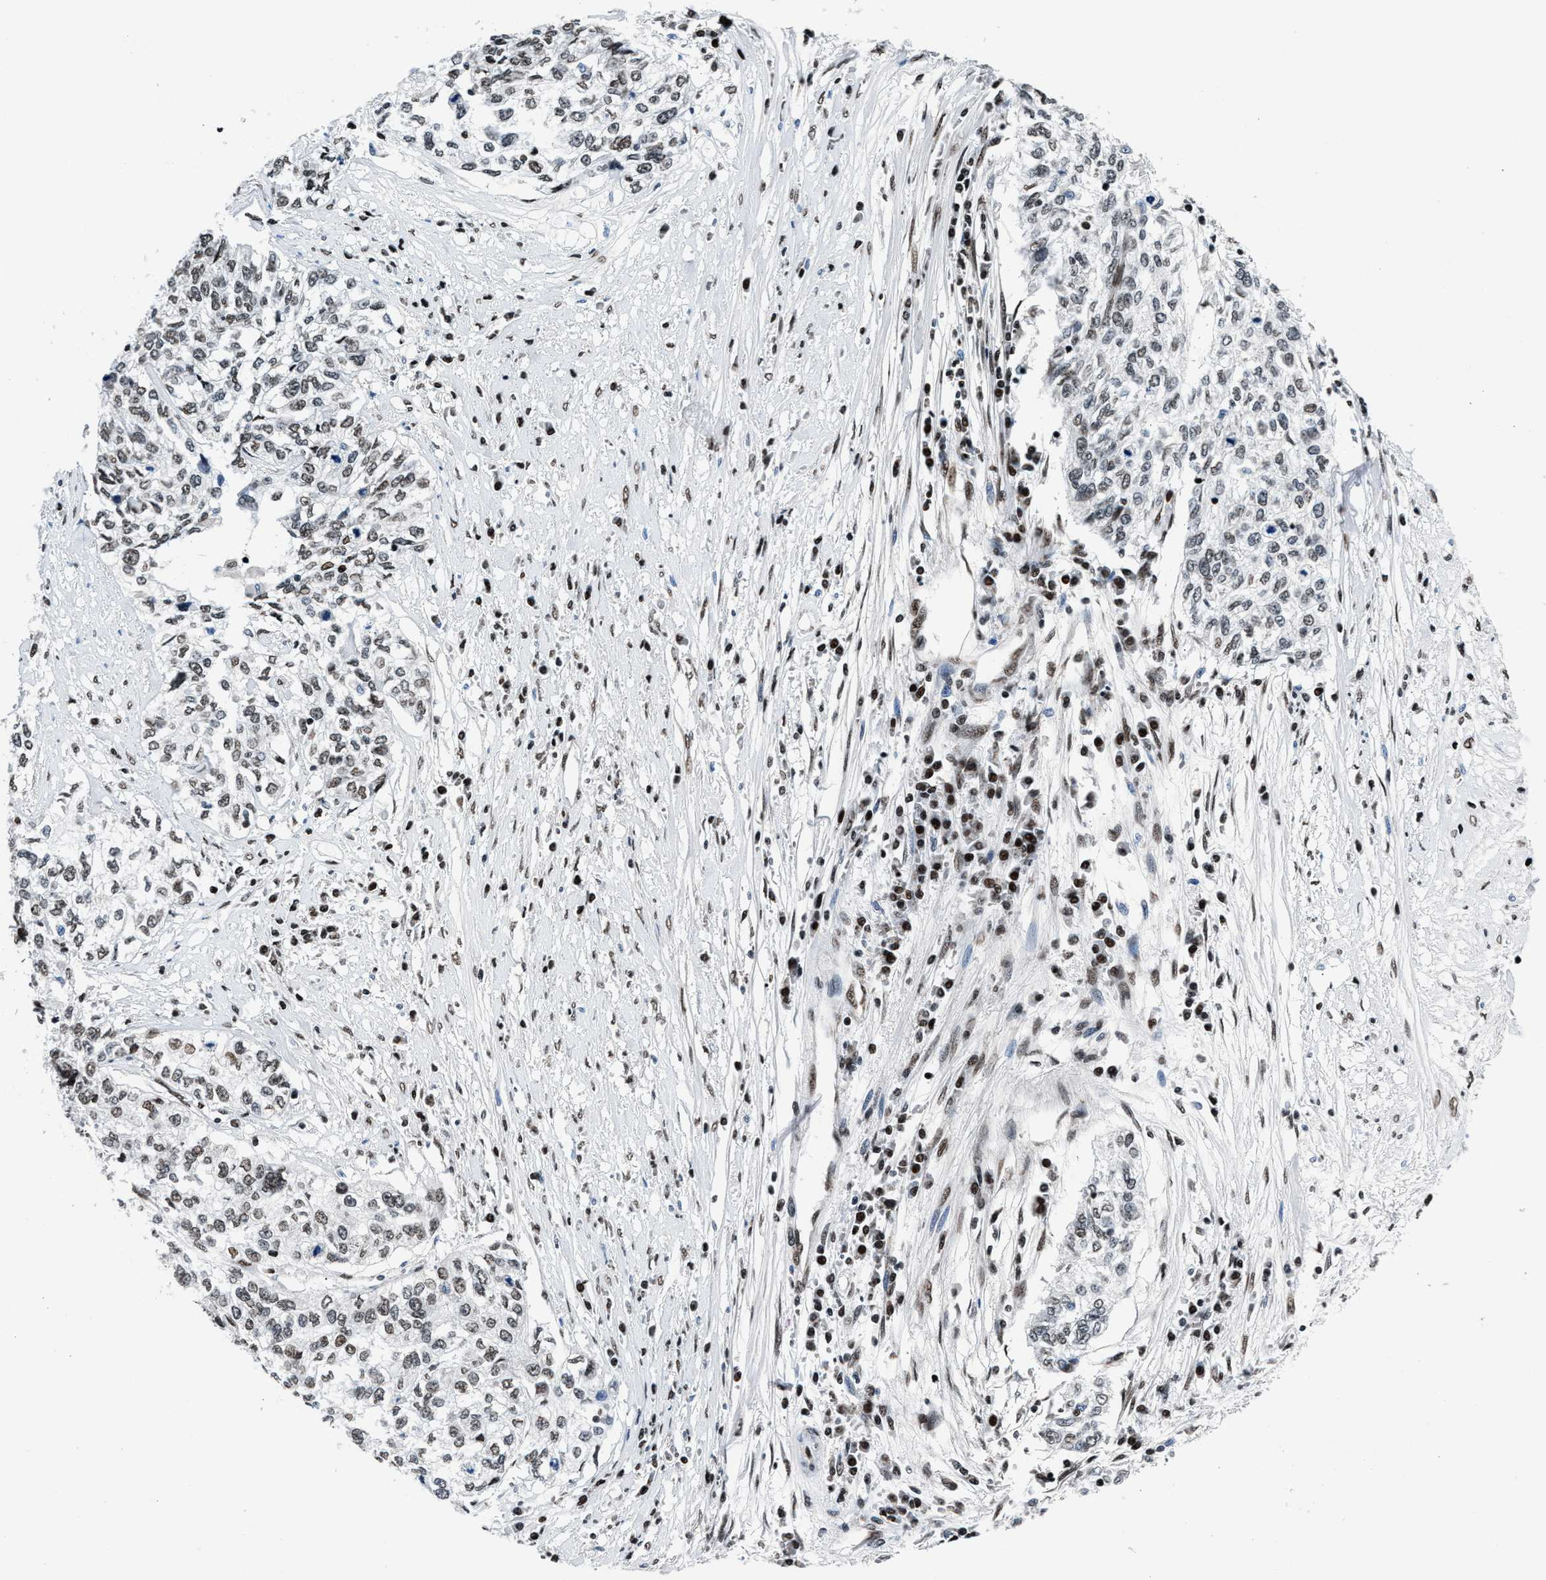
{"staining": {"intensity": "weak", "quantity": ">75%", "location": "nuclear"}, "tissue": "cervical cancer", "cell_type": "Tumor cells", "image_type": "cancer", "snomed": [{"axis": "morphology", "description": "Squamous cell carcinoma, NOS"}, {"axis": "topography", "description": "Cervix"}], "caption": "About >75% of tumor cells in human squamous cell carcinoma (cervical) display weak nuclear protein staining as visualized by brown immunohistochemical staining.", "gene": "PRRC2B", "patient": {"sex": "female", "age": 57}}